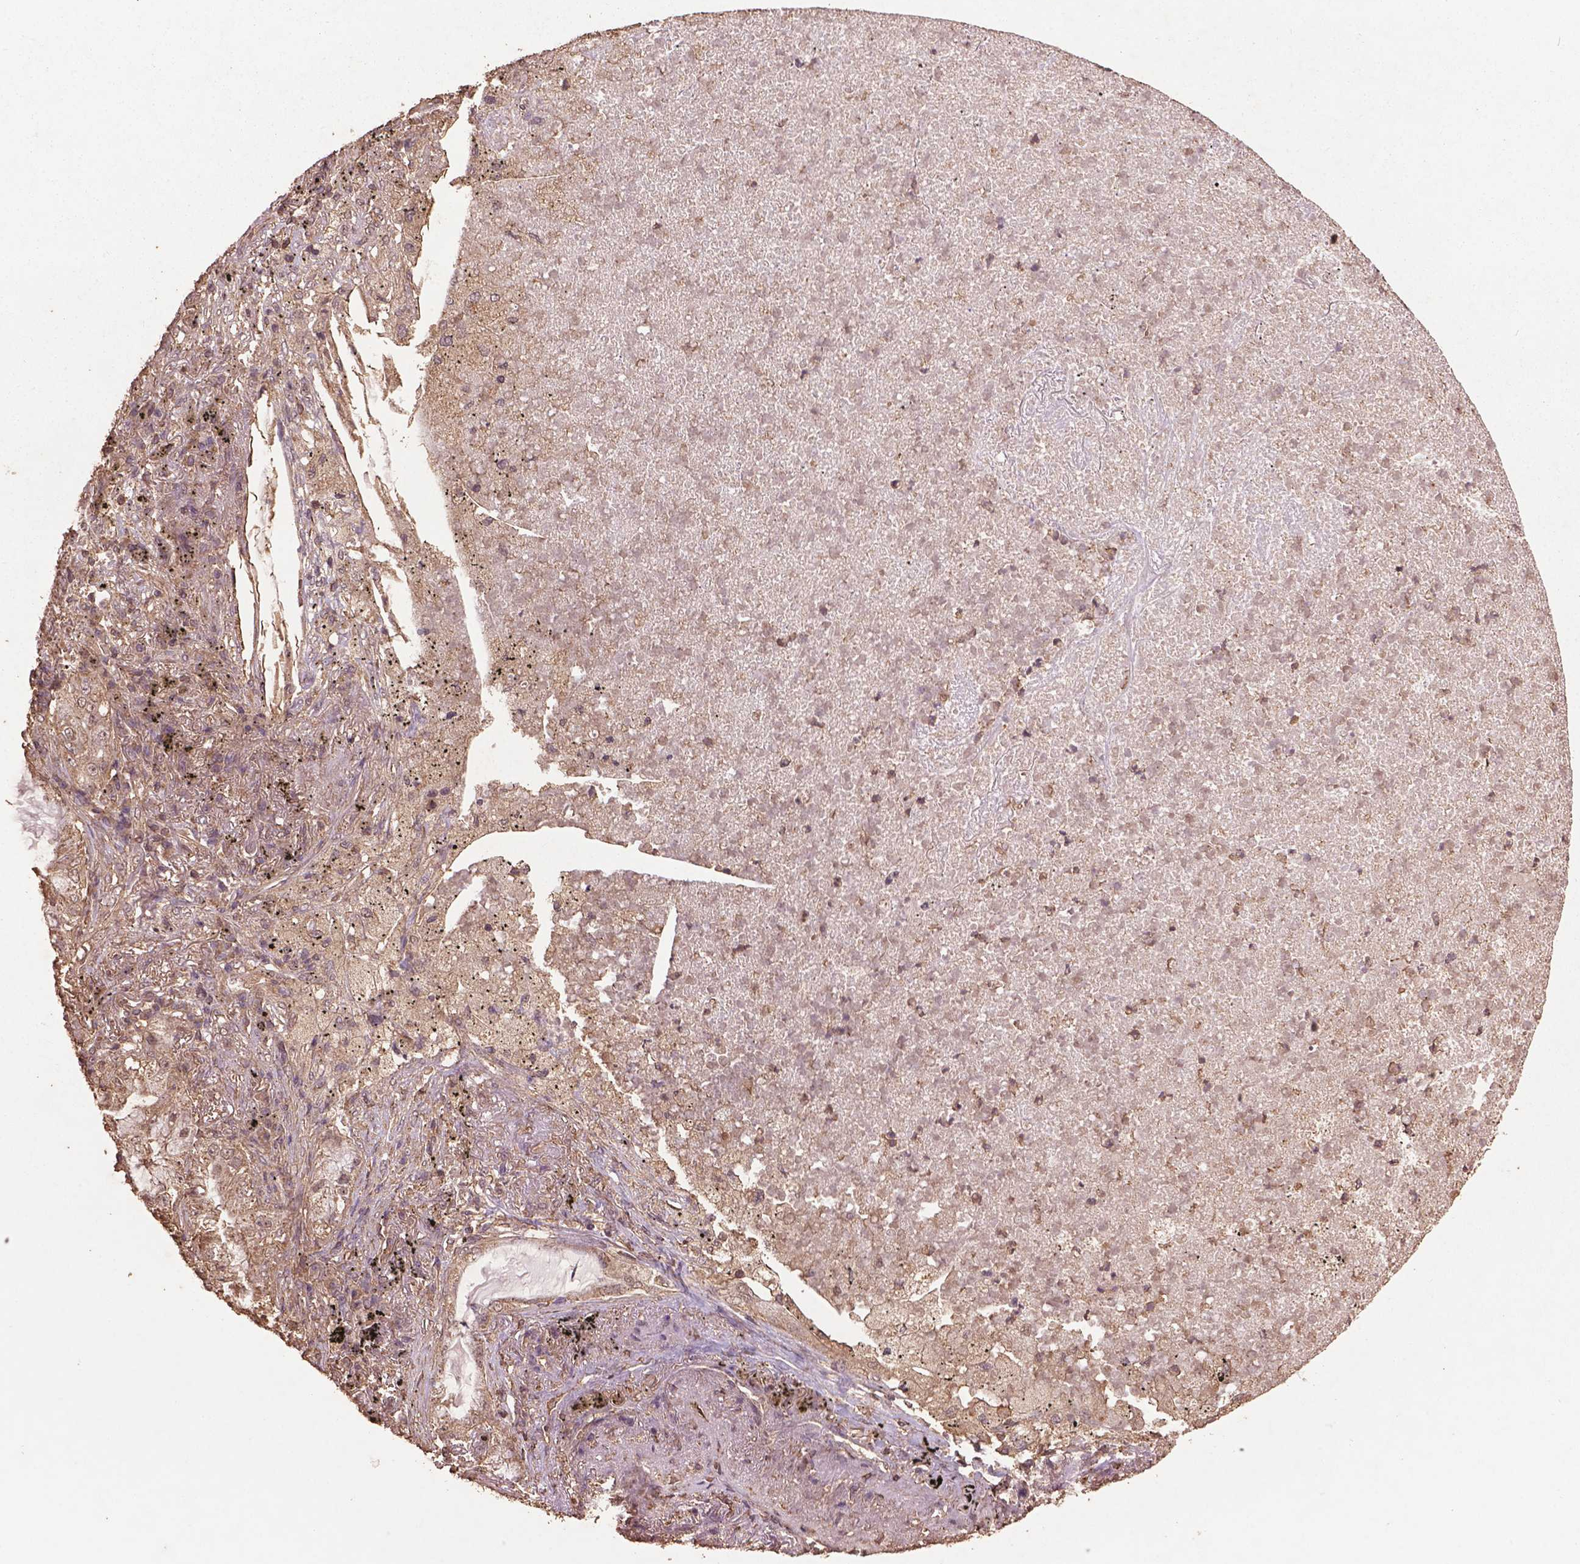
{"staining": {"intensity": "weak", "quantity": ">75%", "location": "cytoplasmic/membranous"}, "tissue": "lung cancer", "cell_type": "Tumor cells", "image_type": "cancer", "snomed": [{"axis": "morphology", "description": "Adenocarcinoma, NOS"}, {"axis": "topography", "description": "Lung"}], "caption": "Protein expression analysis of lung cancer exhibits weak cytoplasmic/membranous staining in about >75% of tumor cells.", "gene": "BABAM1", "patient": {"sex": "female", "age": 73}}